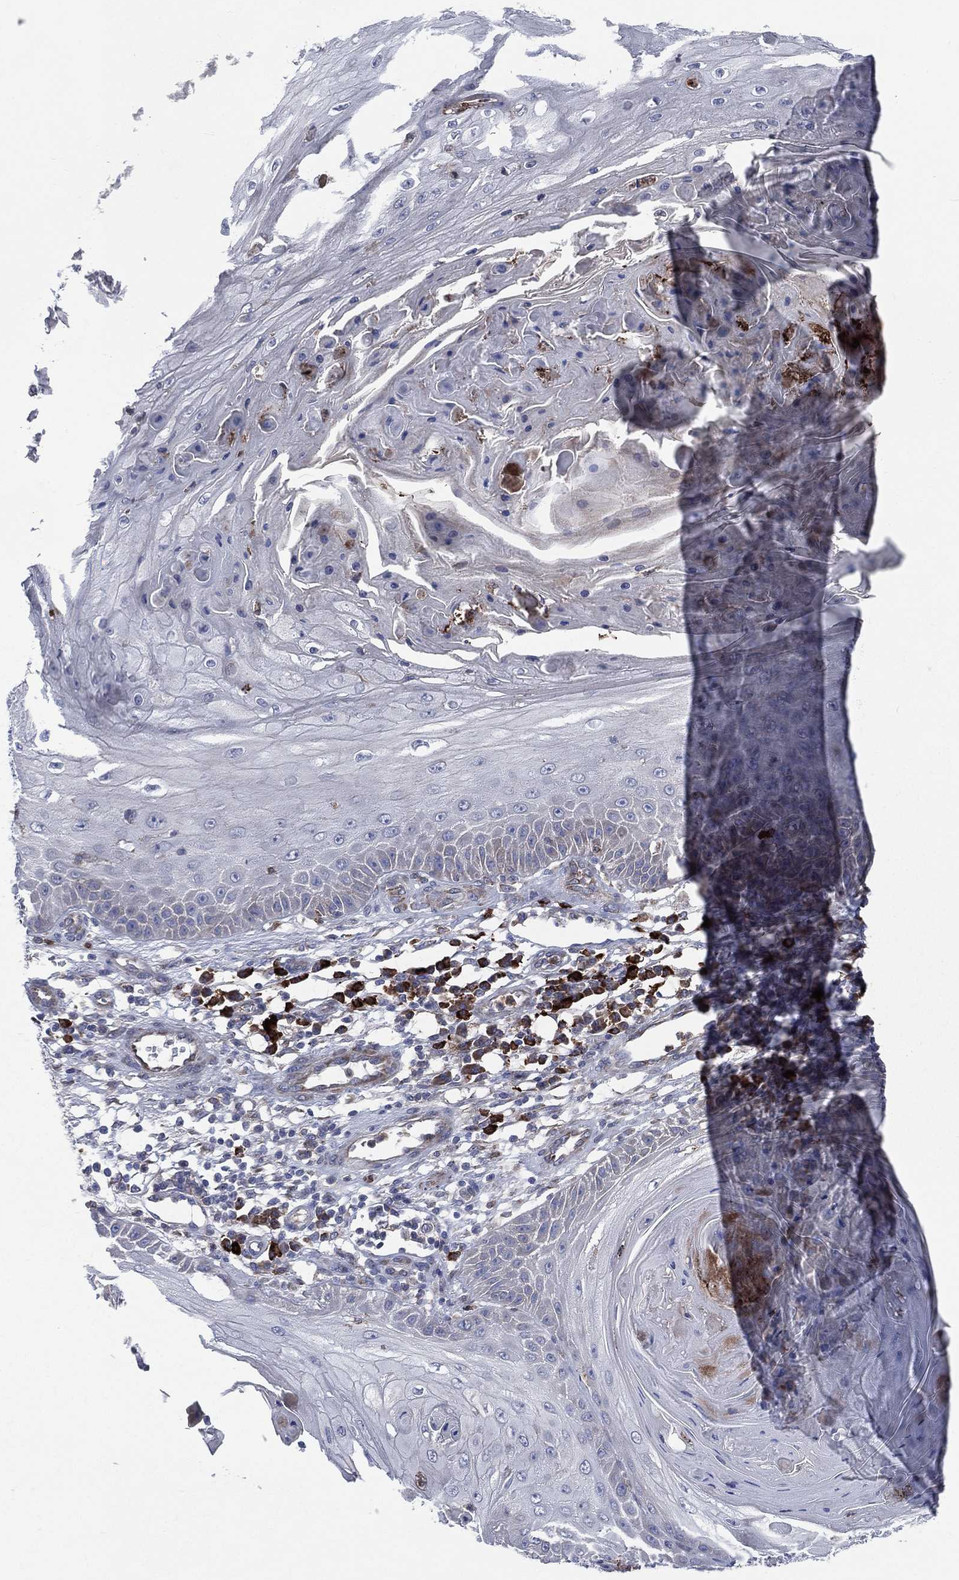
{"staining": {"intensity": "negative", "quantity": "none", "location": "none"}, "tissue": "skin cancer", "cell_type": "Tumor cells", "image_type": "cancer", "snomed": [{"axis": "morphology", "description": "Squamous cell carcinoma, NOS"}, {"axis": "topography", "description": "Skin"}], "caption": "There is no significant expression in tumor cells of squamous cell carcinoma (skin).", "gene": "CCDC159", "patient": {"sex": "male", "age": 70}}